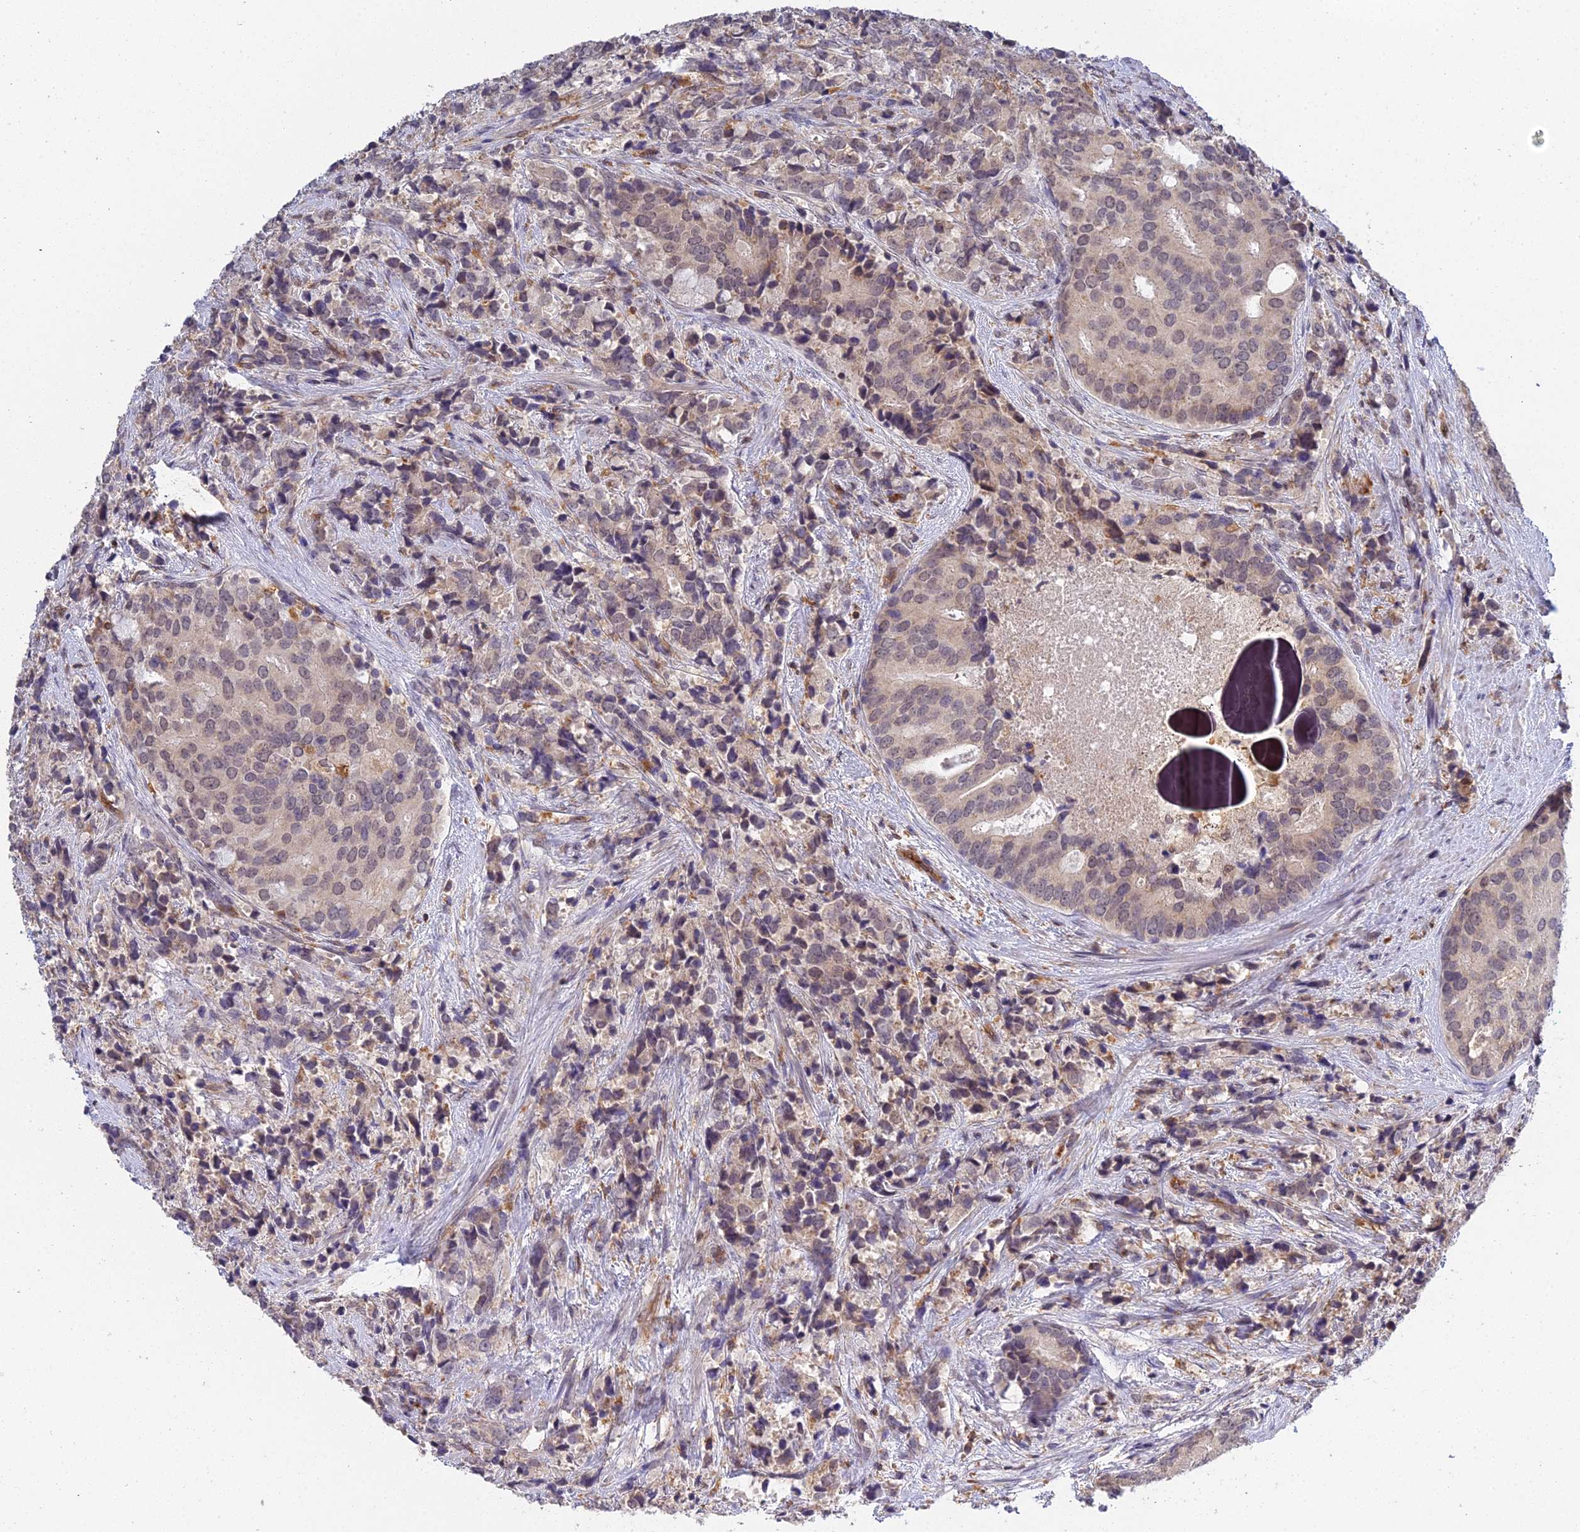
{"staining": {"intensity": "weak", "quantity": ">75%", "location": "cytoplasmic/membranous,nuclear"}, "tissue": "prostate cancer", "cell_type": "Tumor cells", "image_type": "cancer", "snomed": [{"axis": "morphology", "description": "Adenocarcinoma, High grade"}, {"axis": "topography", "description": "Prostate"}], "caption": "IHC histopathology image of neoplastic tissue: human prostate cancer (high-grade adenocarcinoma) stained using immunohistochemistry exhibits low levels of weak protein expression localized specifically in the cytoplasmic/membranous and nuclear of tumor cells, appearing as a cytoplasmic/membranous and nuclear brown color.", "gene": "TPRX1", "patient": {"sex": "male", "age": 62}}